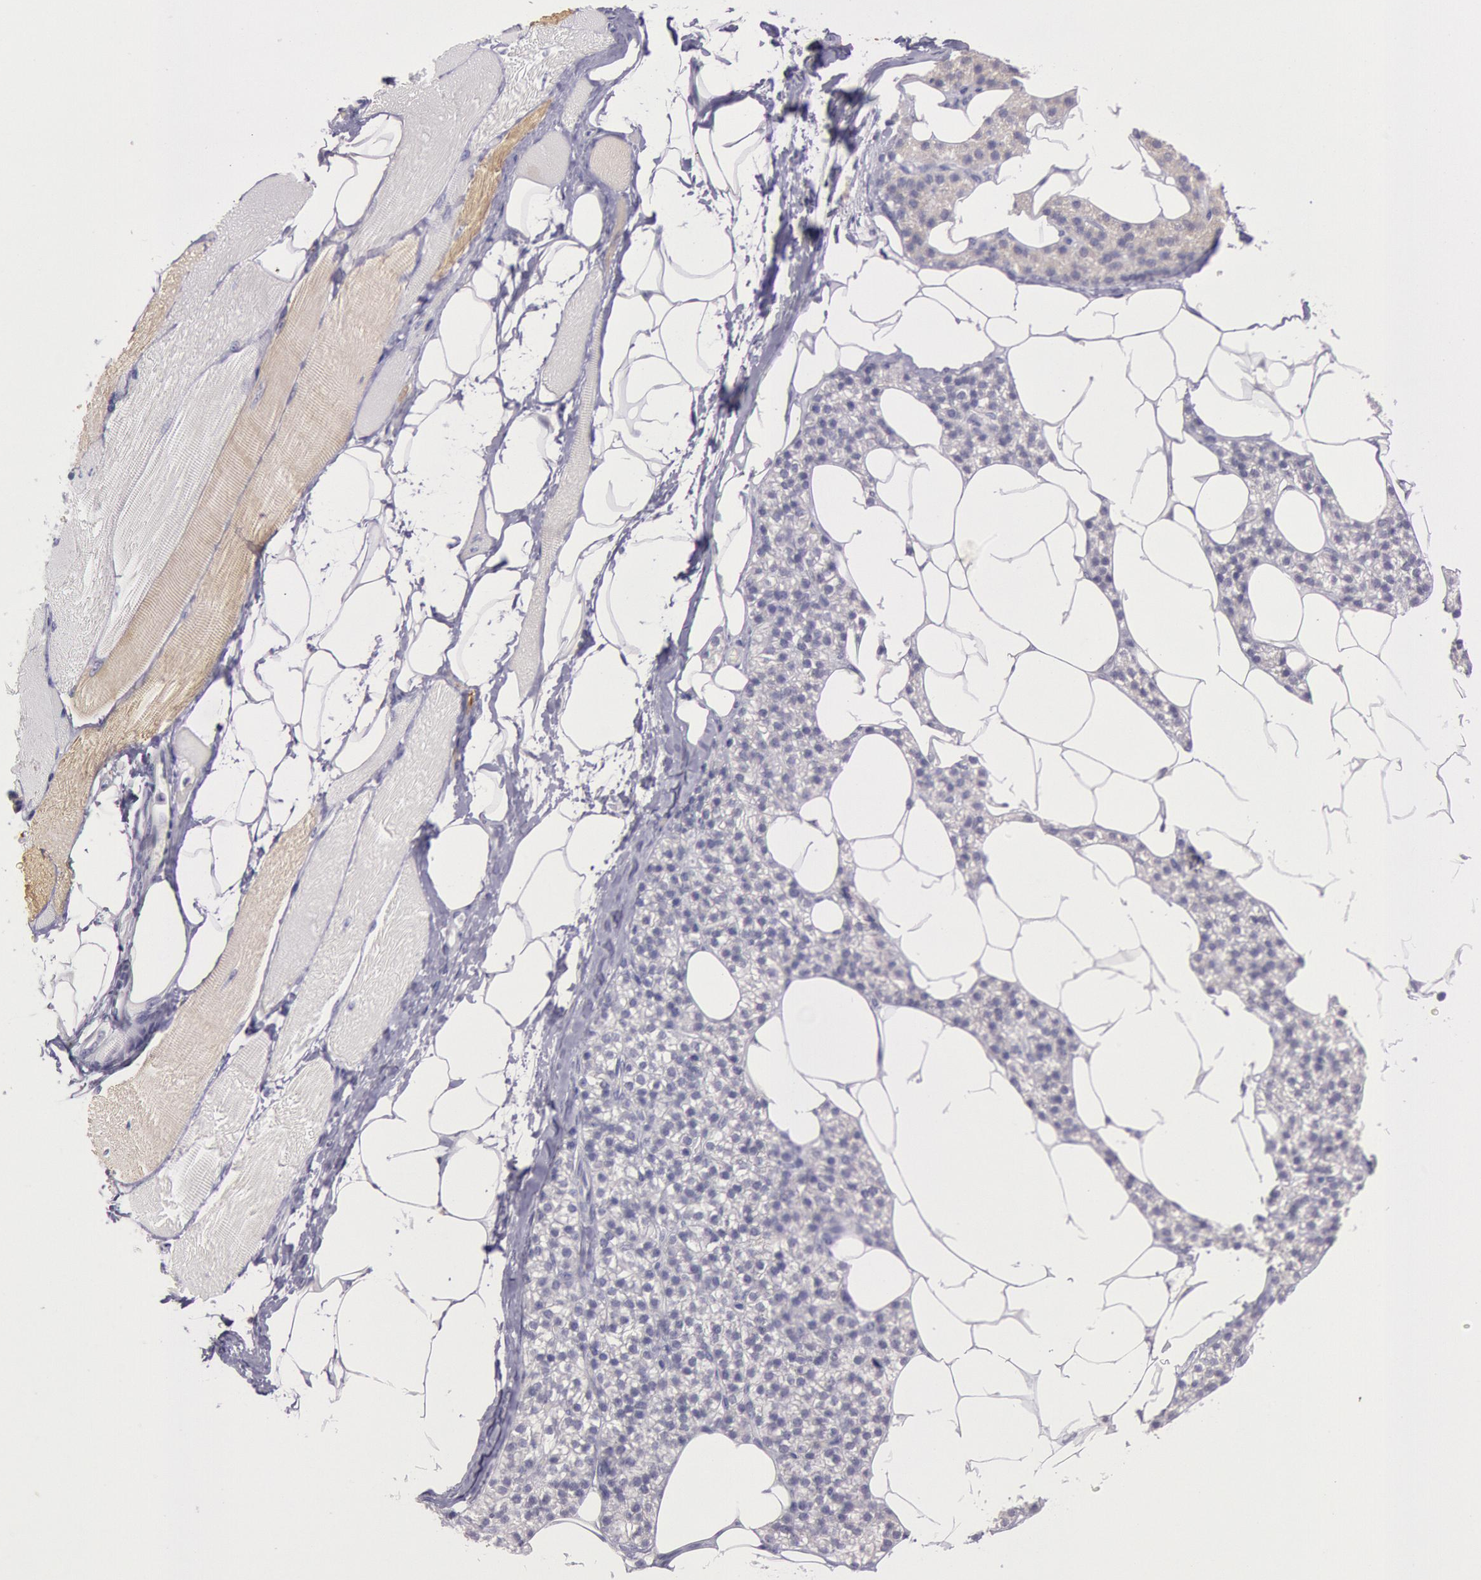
{"staining": {"intensity": "moderate", "quantity": "25%-75%", "location": "cytoplasmic/membranous"}, "tissue": "skeletal muscle", "cell_type": "Myocytes", "image_type": "normal", "snomed": [{"axis": "morphology", "description": "Normal tissue, NOS"}, {"axis": "topography", "description": "Skeletal muscle"}, {"axis": "topography", "description": "Parathyroid gland"}], "caption": "Normal skeletal muscle was stained to show a protein in brown. There is medium levels of moderate cytoplasmic/membranous staining in about 25%-75% of myocytes.", "gene": "EGFR", "patient": {"sex": "female", "age": 37}}